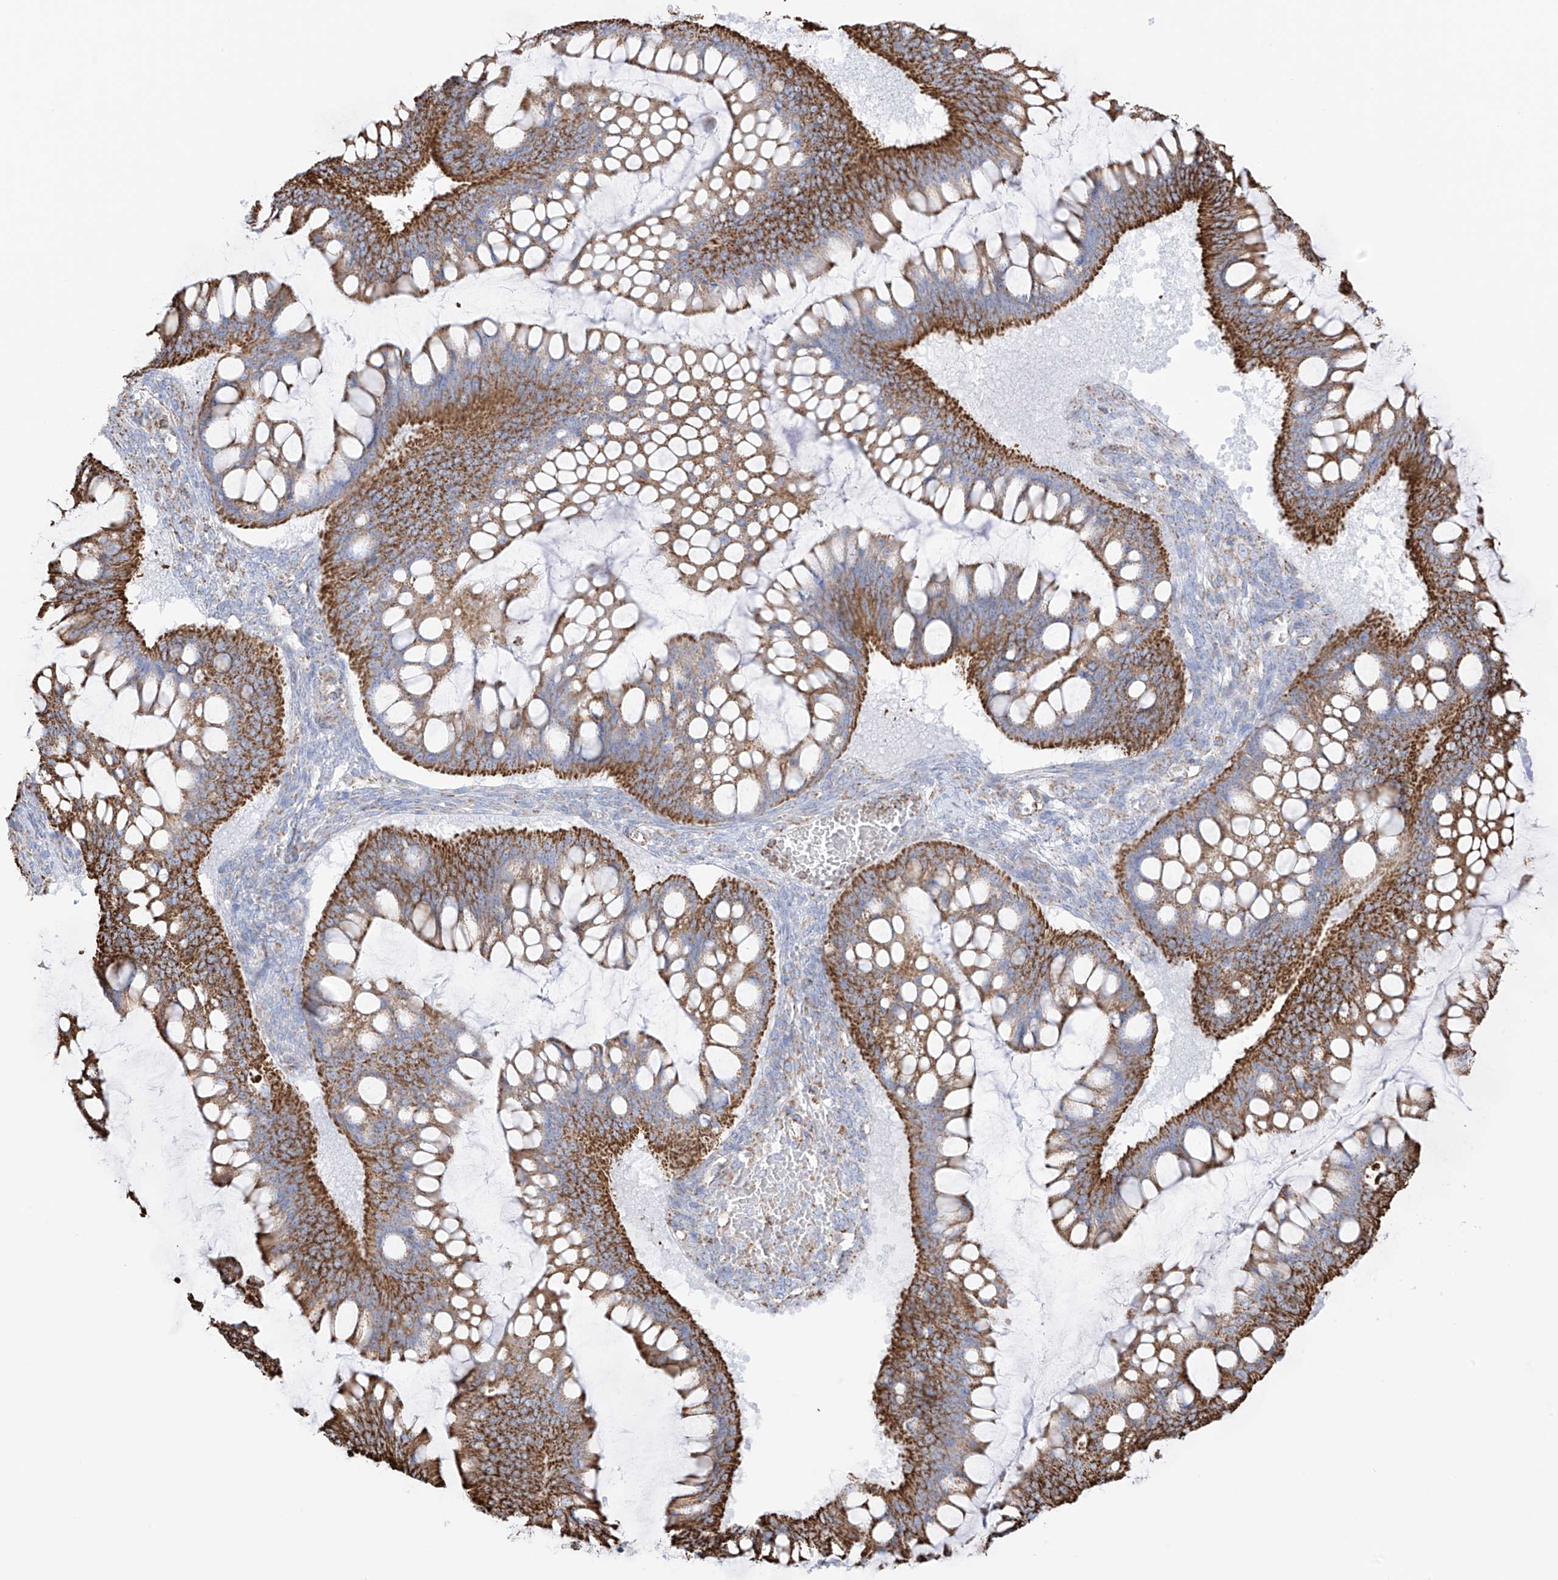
{"staining": {"intensity": "strong", "quantity": ">75%", "location": "cytoplasmic/membranous"}, "tissue": "ovarian cancer", "cell_type": "Tumor cells", "image_type": "cancer", "snomed": [{"axis": "morphology", "description": "Cystadenocarcinoma, mucinous, NOS"}, {"axis": "topography", "description": "Ovary"}], "caption": "About >75% of tumor cells in mucinous cystadenocarcinoma (ovarian) exhibit strong cytoplasmic/membranous protein staining as visualized by brown immunohistochemical staining.", "gene": "XKR3", "patient": {"sex": "female", "age": 73}}